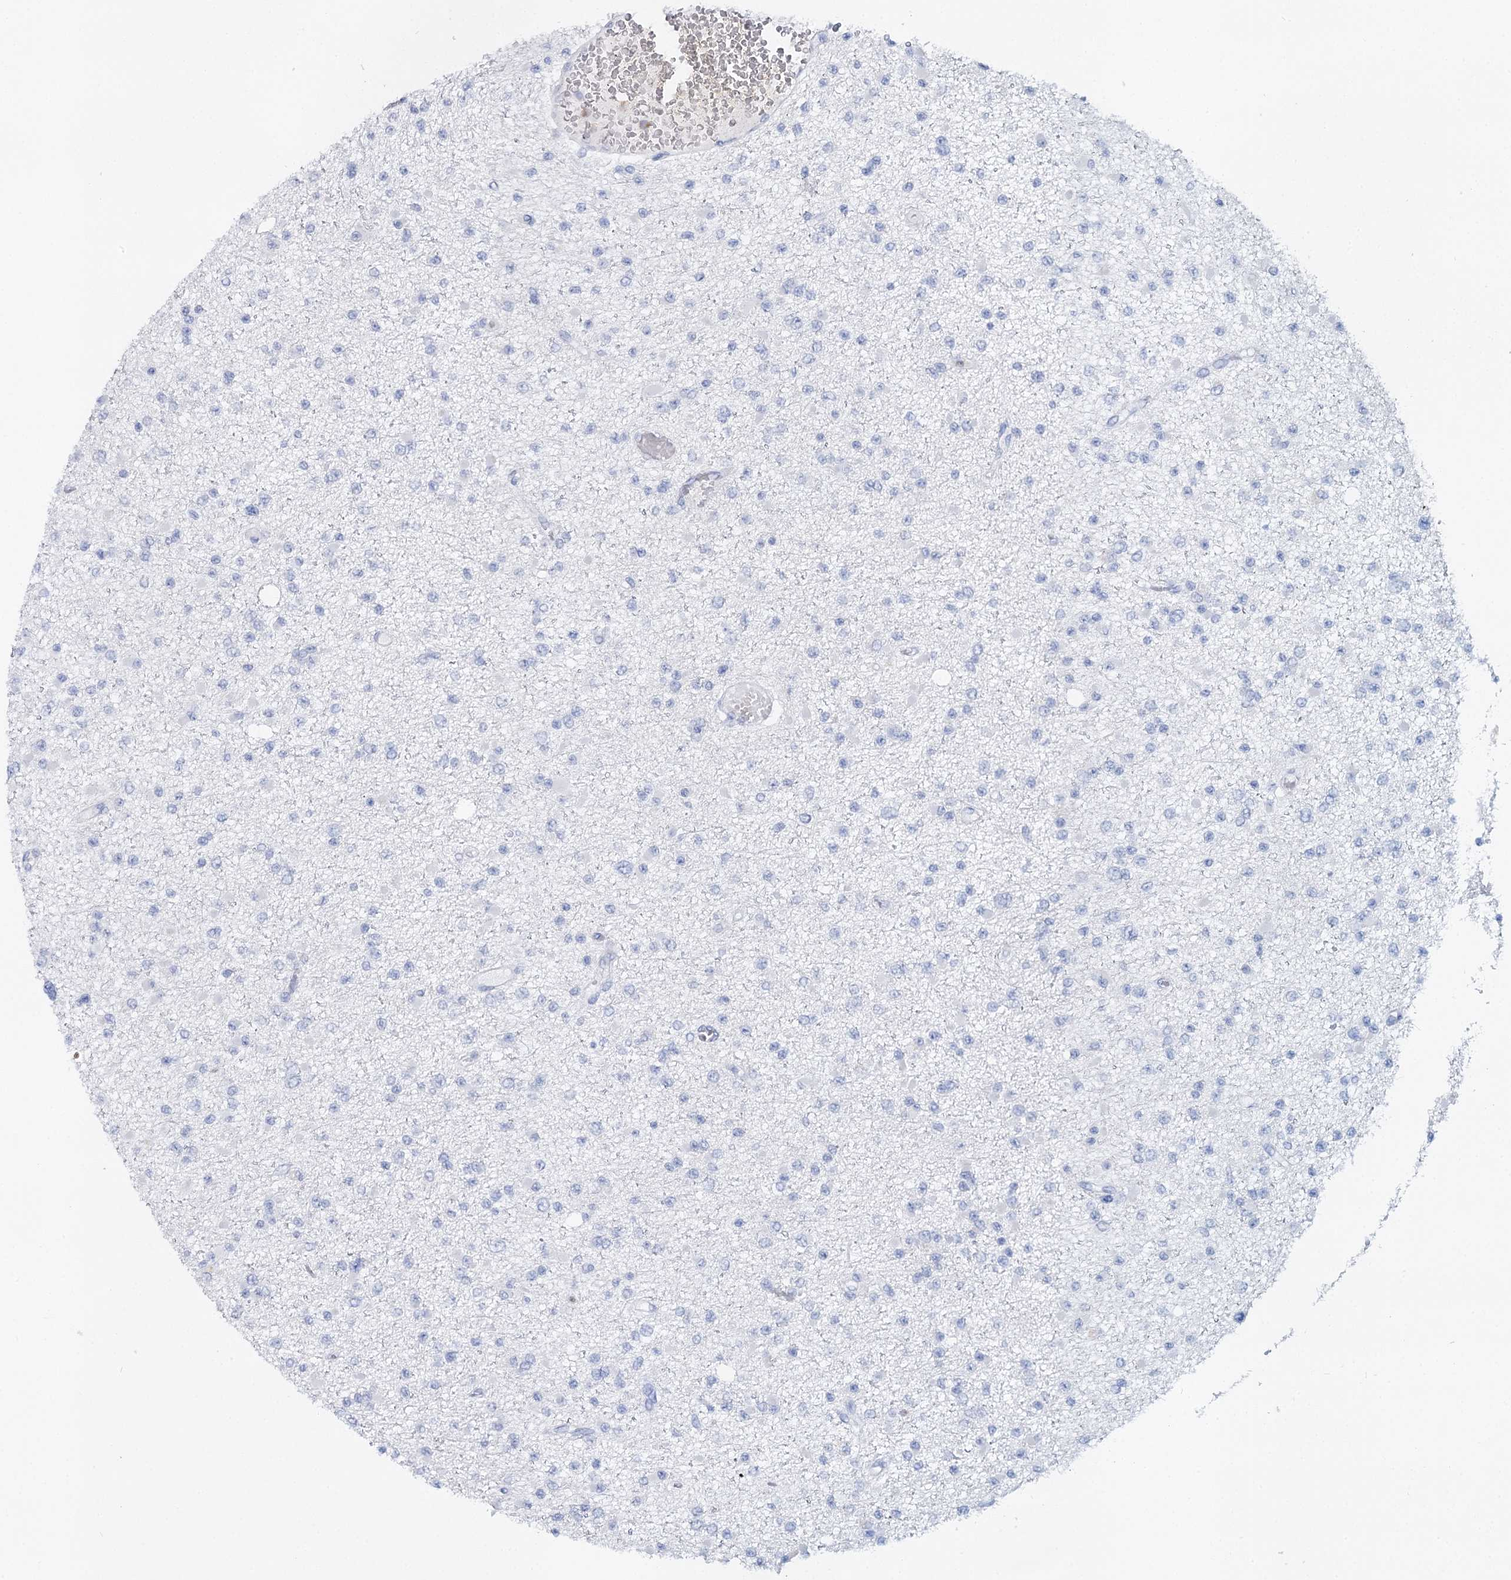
{"staining": {"intensity": "negative", "quantity": "none", "location": "none"}, "tissue": "glioma", "cell_type": "Tumor cells", "image_type": "cancer", "snomed": [{"axis": "morphology", "description": "Glioma, malignant, Low grade"}, {"axis": "topography", "description": "Brain"}], "caption": "Immunohistochemistry (IHC) histopathology image of neoplastic tissue: malignant glioma (low-grade) stained with DAB exhibits no significant protein staining in tumor cells. (Stains: DAB IHC with hematoxylin counter stain, Microscopy: brightfield microscopy at high magnification).", "gene": "CEACAM8", "patient": {"sex": "female", "age": 22}}